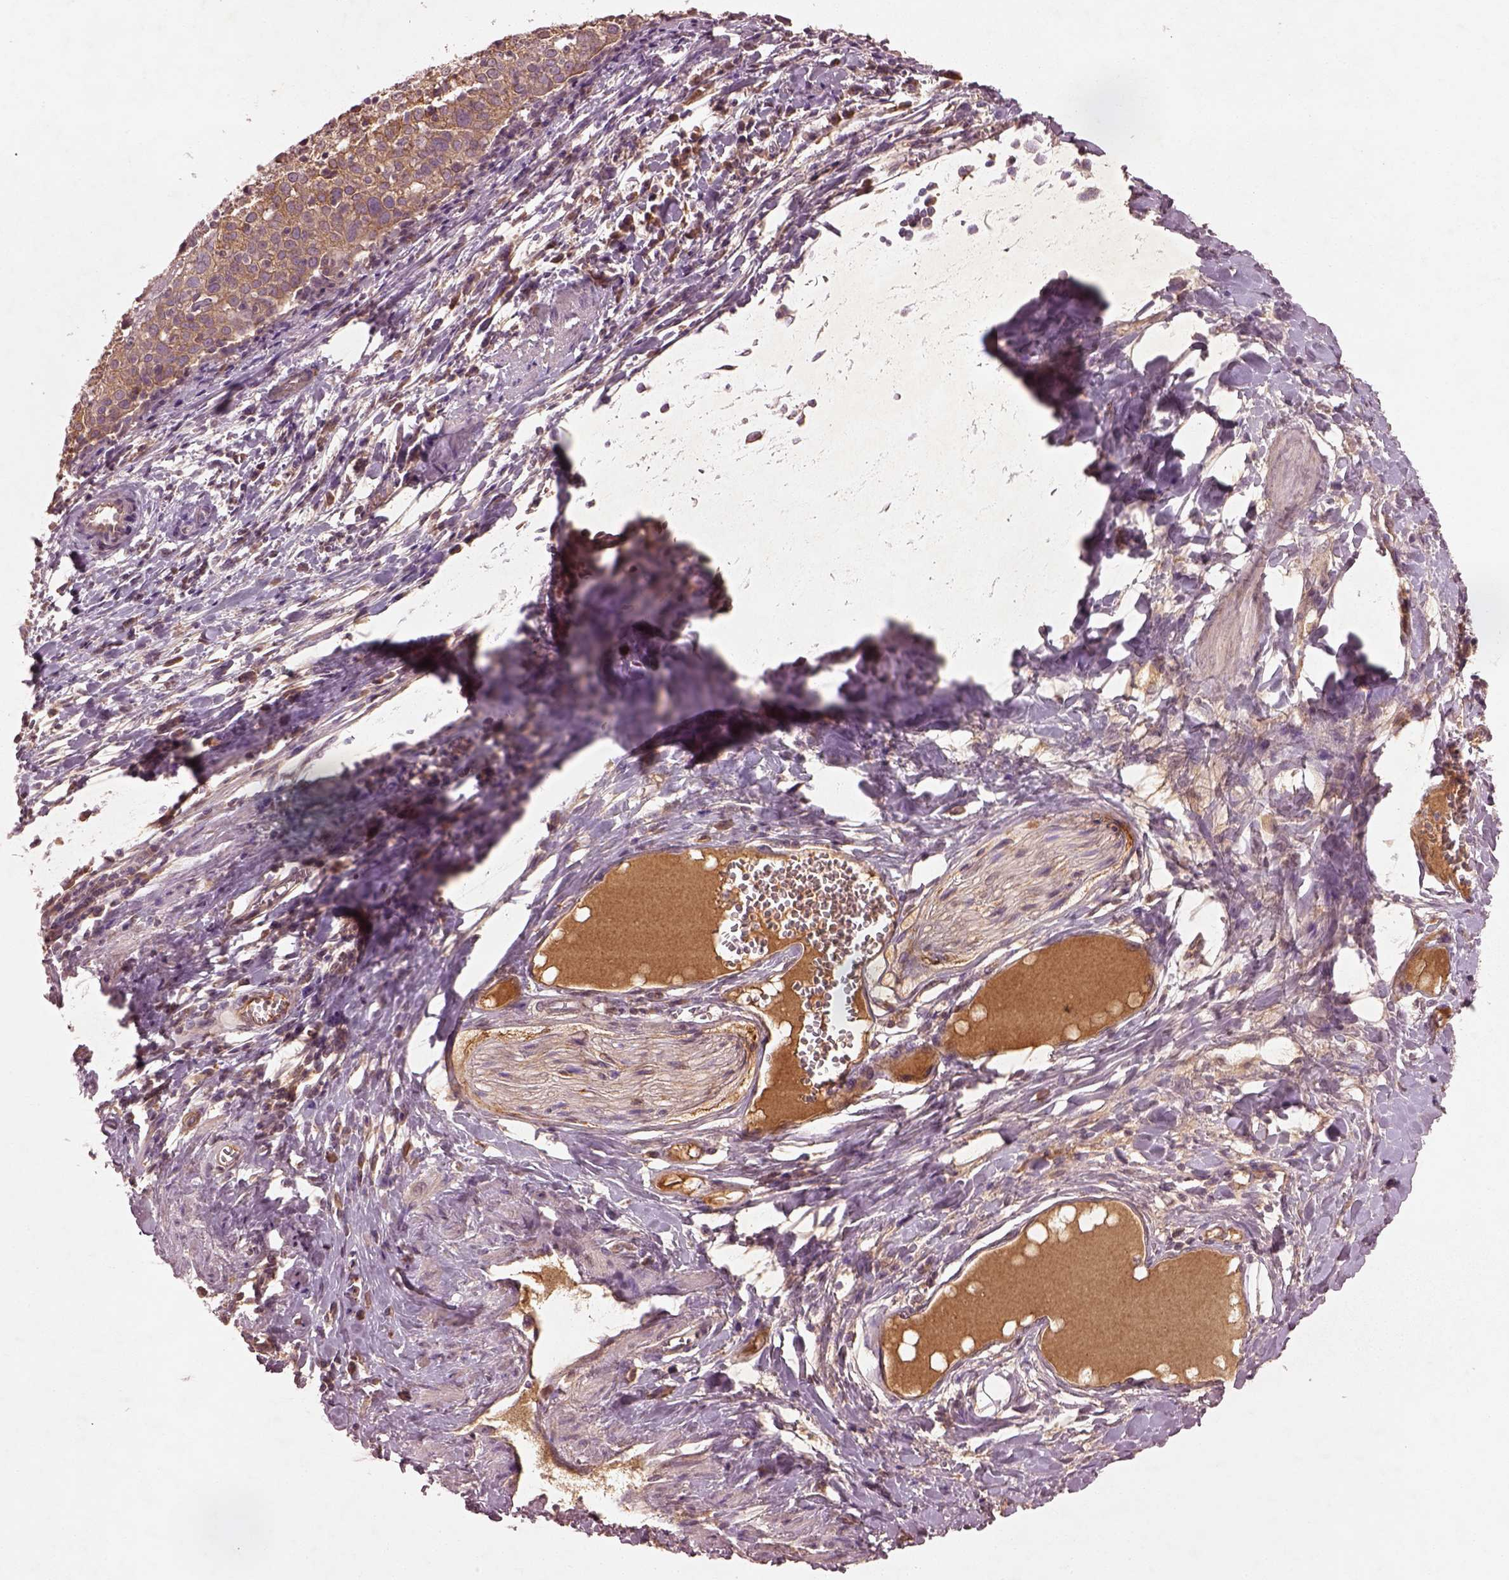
{"staining": {"intensity": "weak", "quantity": ">75%", "location": "cytoplasmic/membranous"}, "tissue": "cervical cancer", "cell_type": "Tumor cells", "image_type": "cancer", "snomed": [{"axis": "morphology", "description": "Squamous cell carcinoma, NOS"}, {"axis": "topography", "description": "Cervix"}], "caption": "Protein expression by immunohistochemistry displays weak cytoplasmic/membranous positivity in approximately >75% of tumor cells in cervical squamous cell carcinoma. The protein of interest is shown in brown color, while the nuclei are stained blue.", "gene": "FAM234A", "patient": {"sex": "female", "age": 39}}